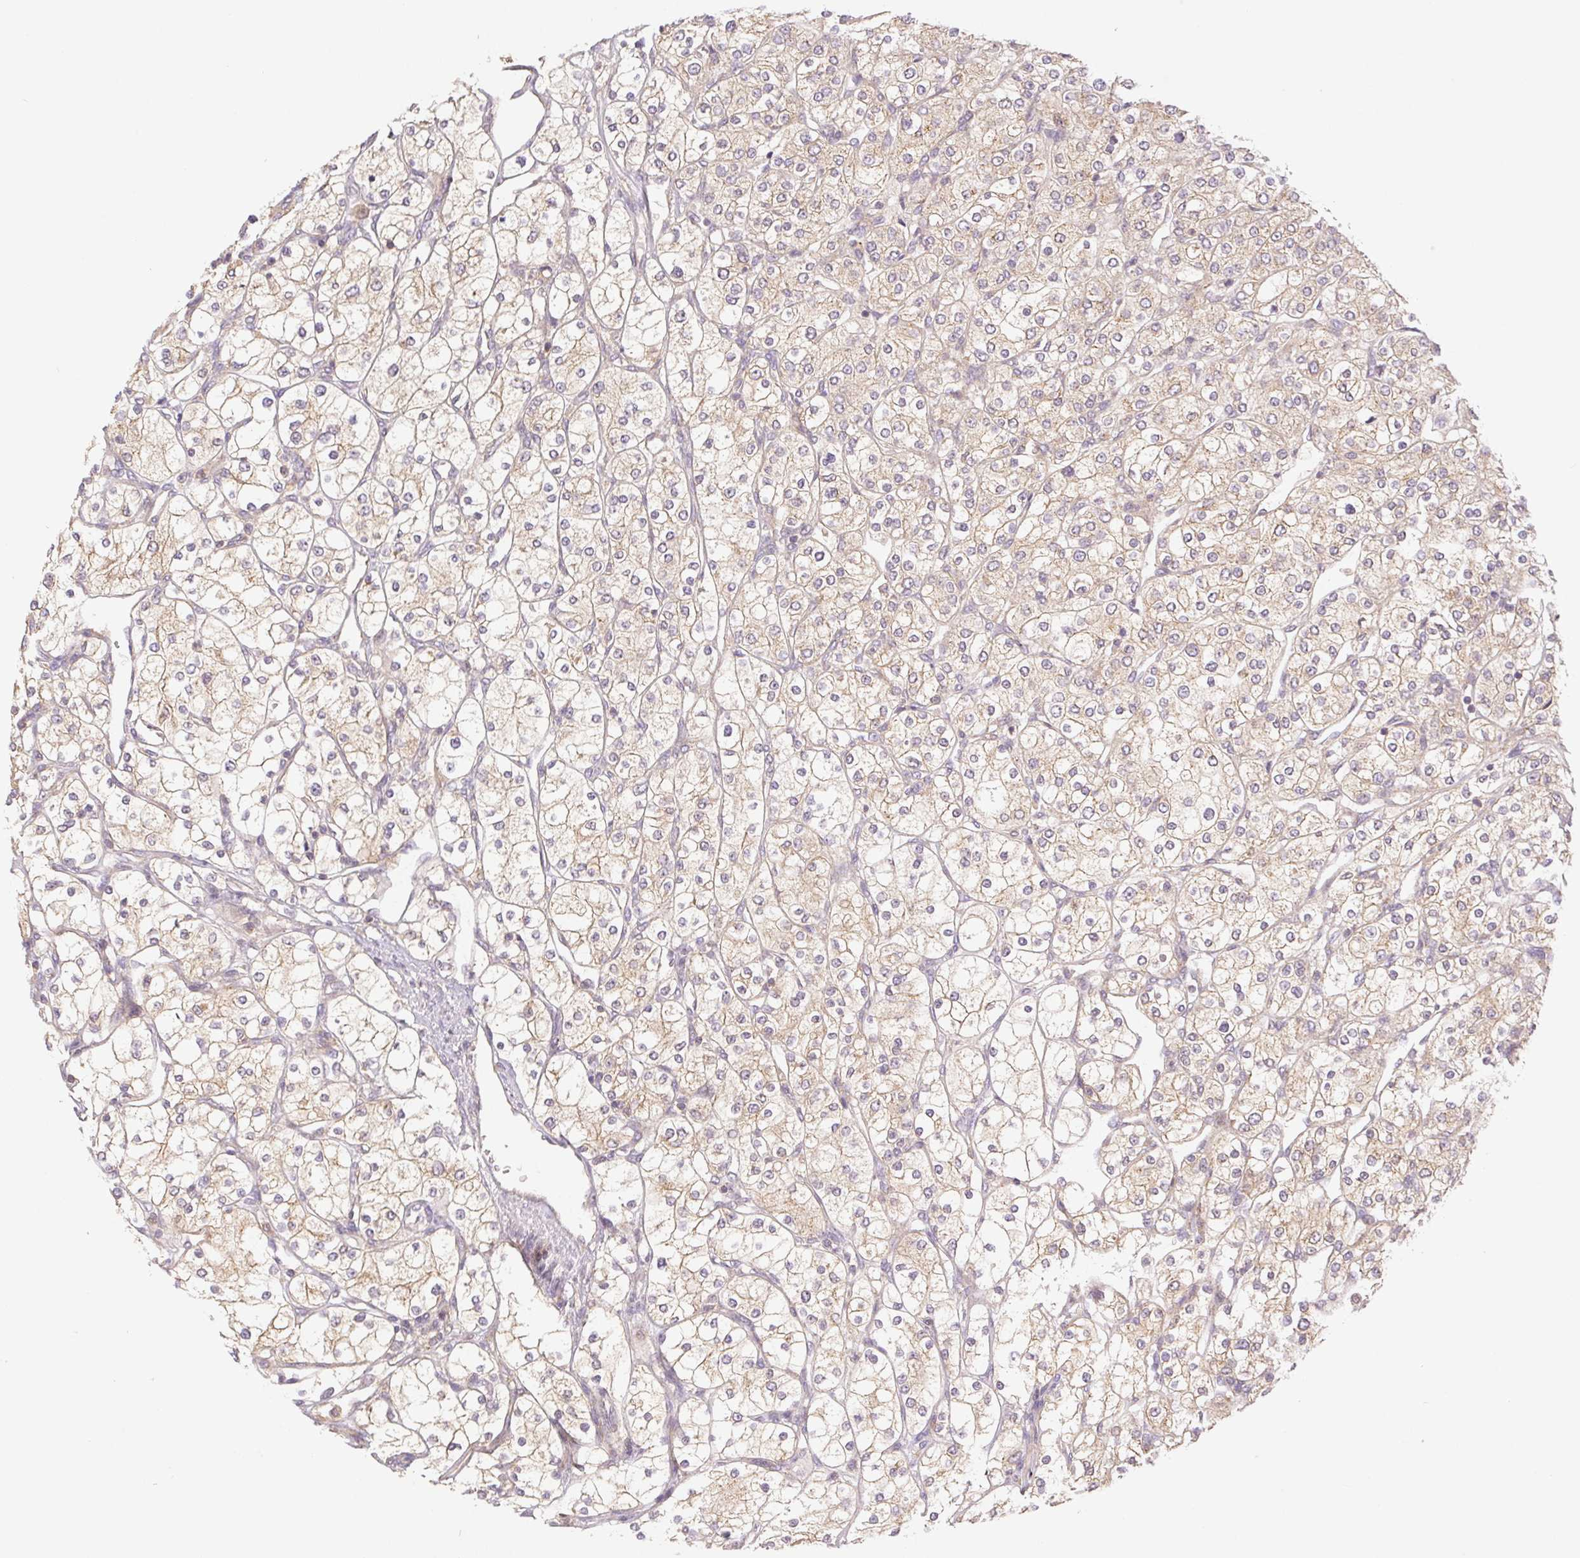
{"staining": {"intensity": "weak", "quantity": ">75%", "location": "cytoplasmic/membranous"}, "tissue": "renal cancer", "cell_type": "Tumor cells", "image_type": "cancer", "snomed": [{"axis": "morphology", "description": "Adenocarcinoma, NOS"}, {"axis": "topography", "description": "Kidney"}], "caption": "Renal cancer stained with DAB immunohistochemistry shows low levels of weak cytoplasmic/membranous positivity in approximately >75% of tumor cells. The staining was performed using DAB (3,3'-diaminobenzidine), with brown indicating positive protein expression. Nuclei are stained blue with hematoxylin.", "gene": "MTHFD1", "patient": {"sex": "male", "age": 80}}